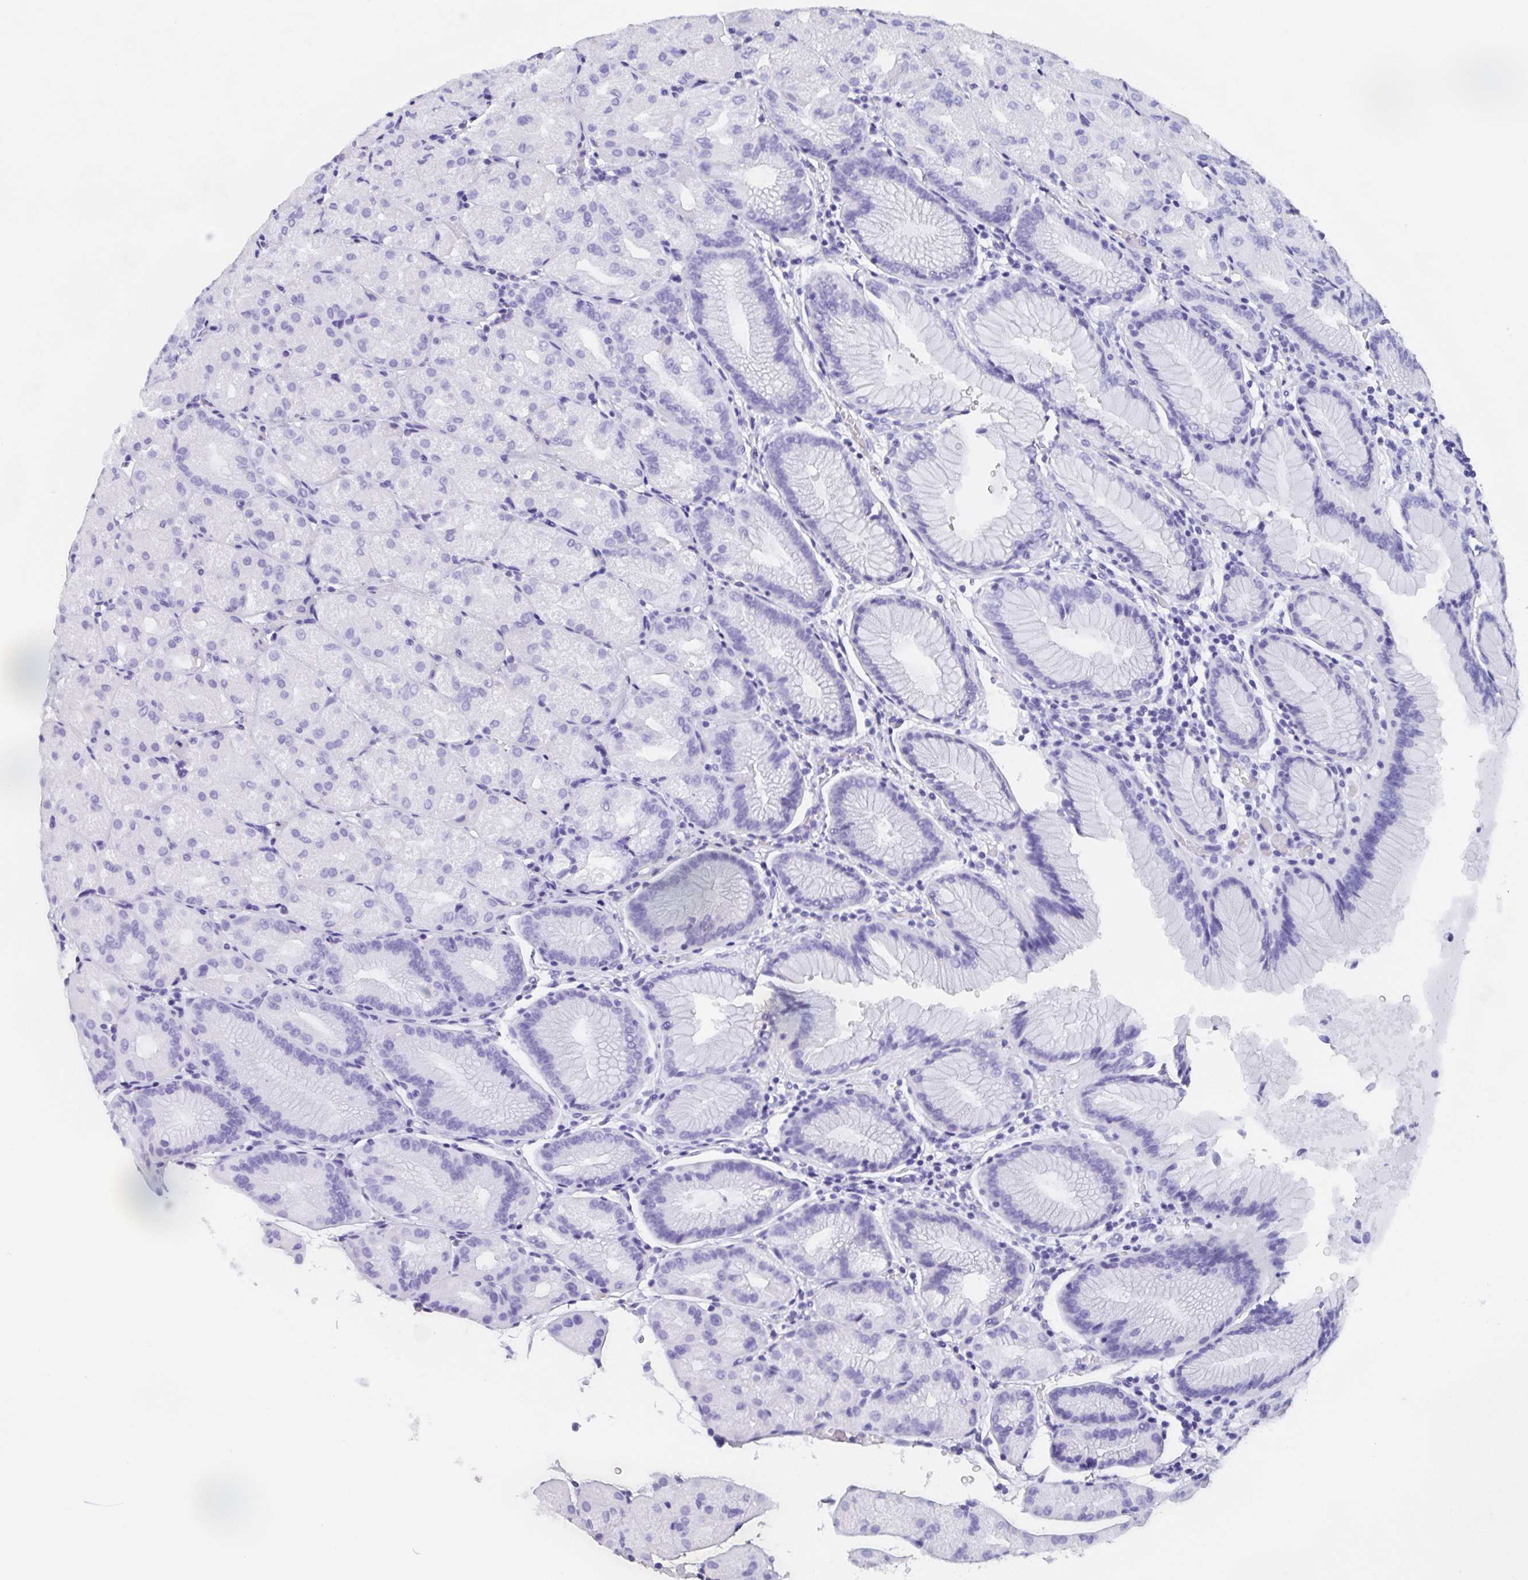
{"staining": {"intensity": "negative", "quantity": "none", "location": "none"}, "tissue": "stomach", "cell_type": "Glandular cells", "image_type": "normal", "snomed": [{"axis": "morphology", "description": "Normal tissue, NOS"}, {"axis": "topography", "description": "Stomach, upper"}, {"axis": "topography", "description": "Stomach"}], "caption": "High magnification brightfield microscopy of normal stomach stained with DAB (3,3'-diaminobenzidine) (brown) and counterstained with hematoxylin (blue): glandular cells show no significant expression. (DAB immunohistochemistry (IHC), high magnification).", "gene": "AGFG2", "patient": {"sex": "male", "age": 48}}